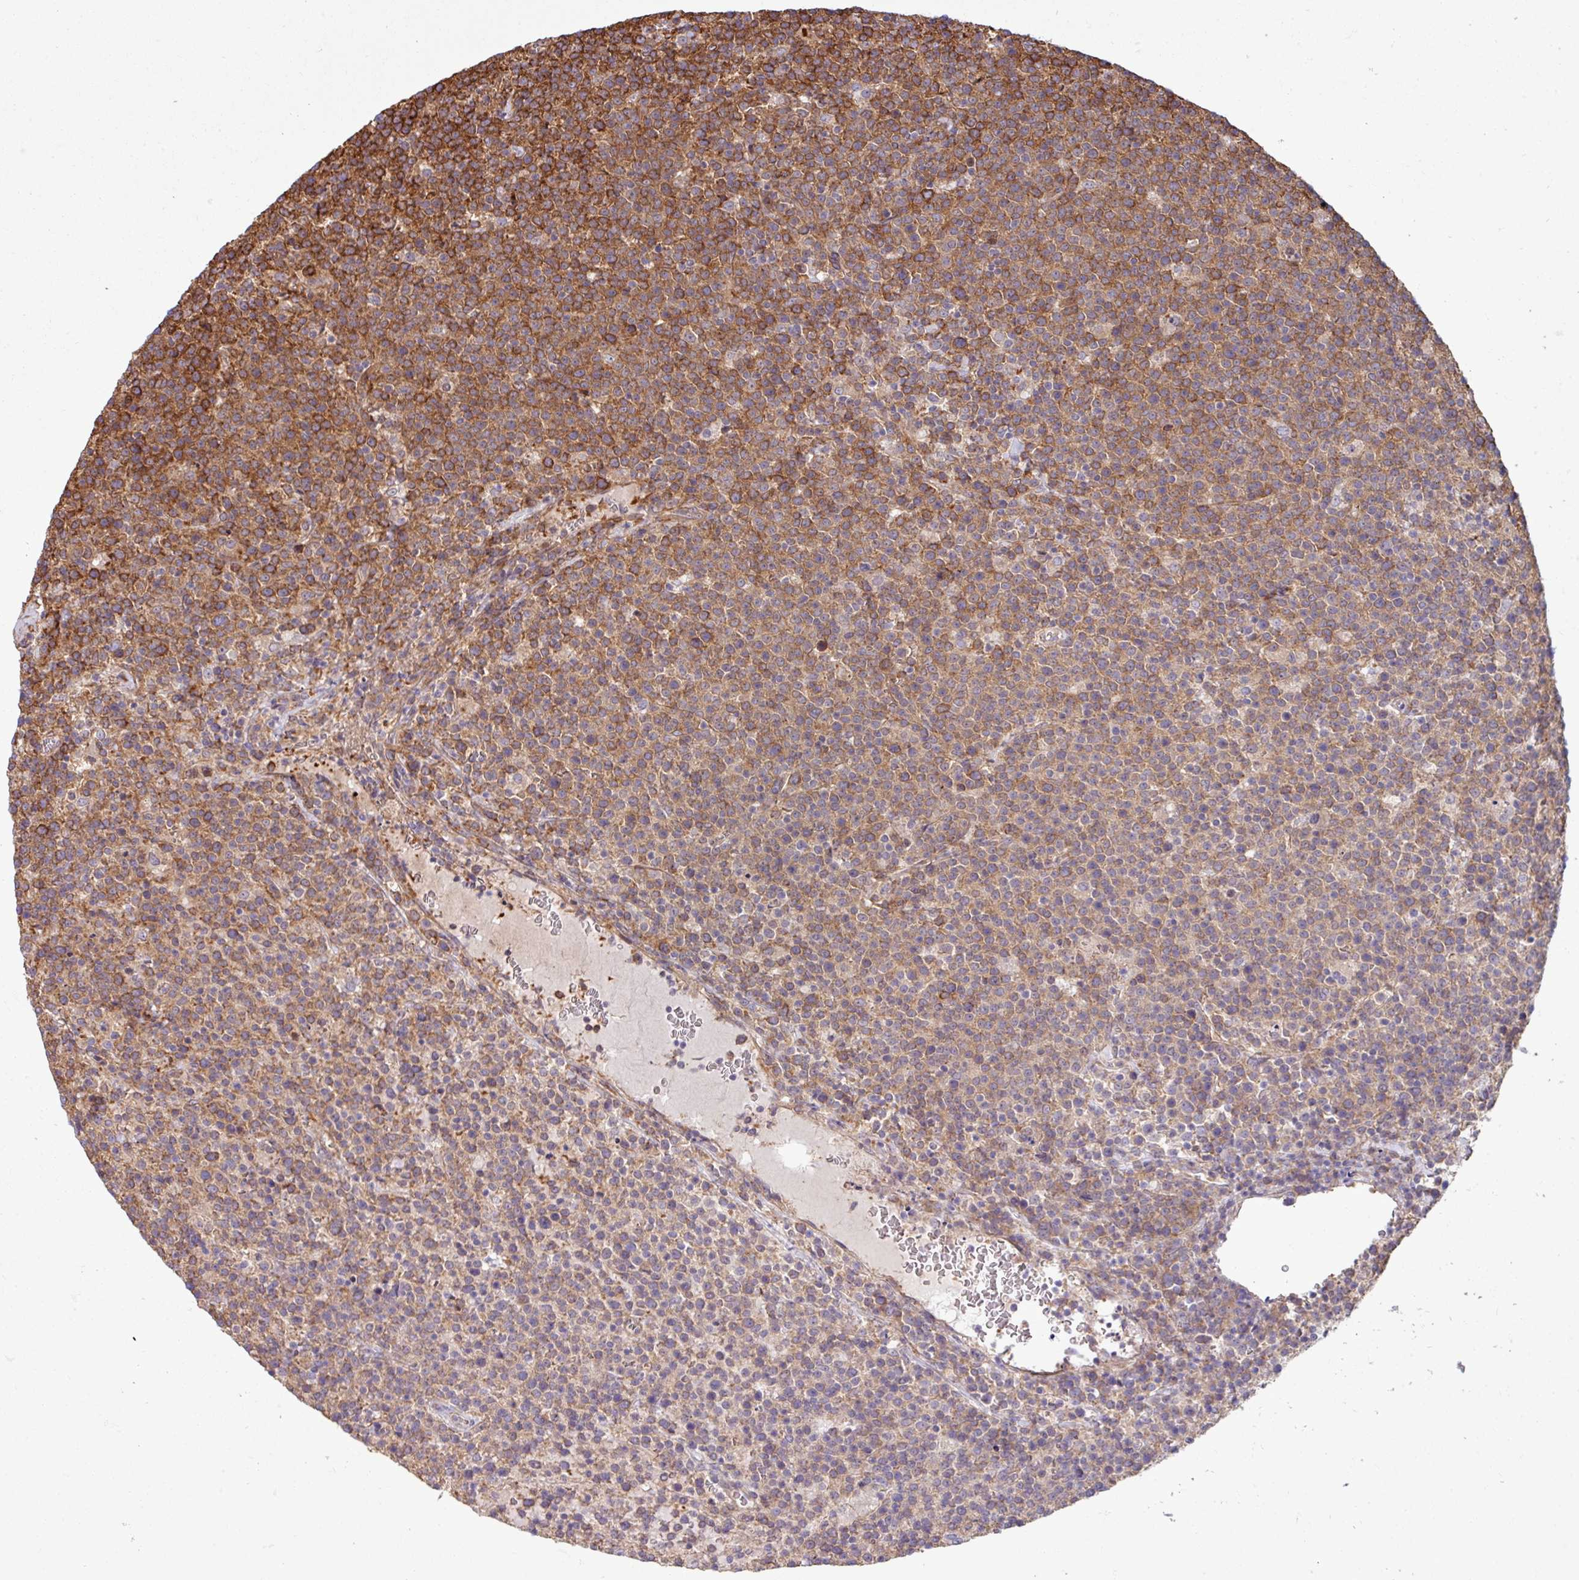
{"staining": {"intensity": "strong", "quantity": "25%-75%", "location": "cytoplasmic/membranous"}, "tissue": "lymphoma", "cell_type": "Tumor cells", "image_type": "cancer", "snomed": [{"axis": "morphology", "description": "Malignant lymphoma, non-Hodgkin's type, High grade"}, {"axis": "topography", "description": "Lymph node"}], "caption": "Protein expression analysis of human high-grade malignant lymphoma, non-Hodgkin's type reveals strong cytoplasmic/membranous staining in approximately 25%-75% of tumor cells.", "gene": "ZNF300", "patient": {"sex": "male", "age": 61}}